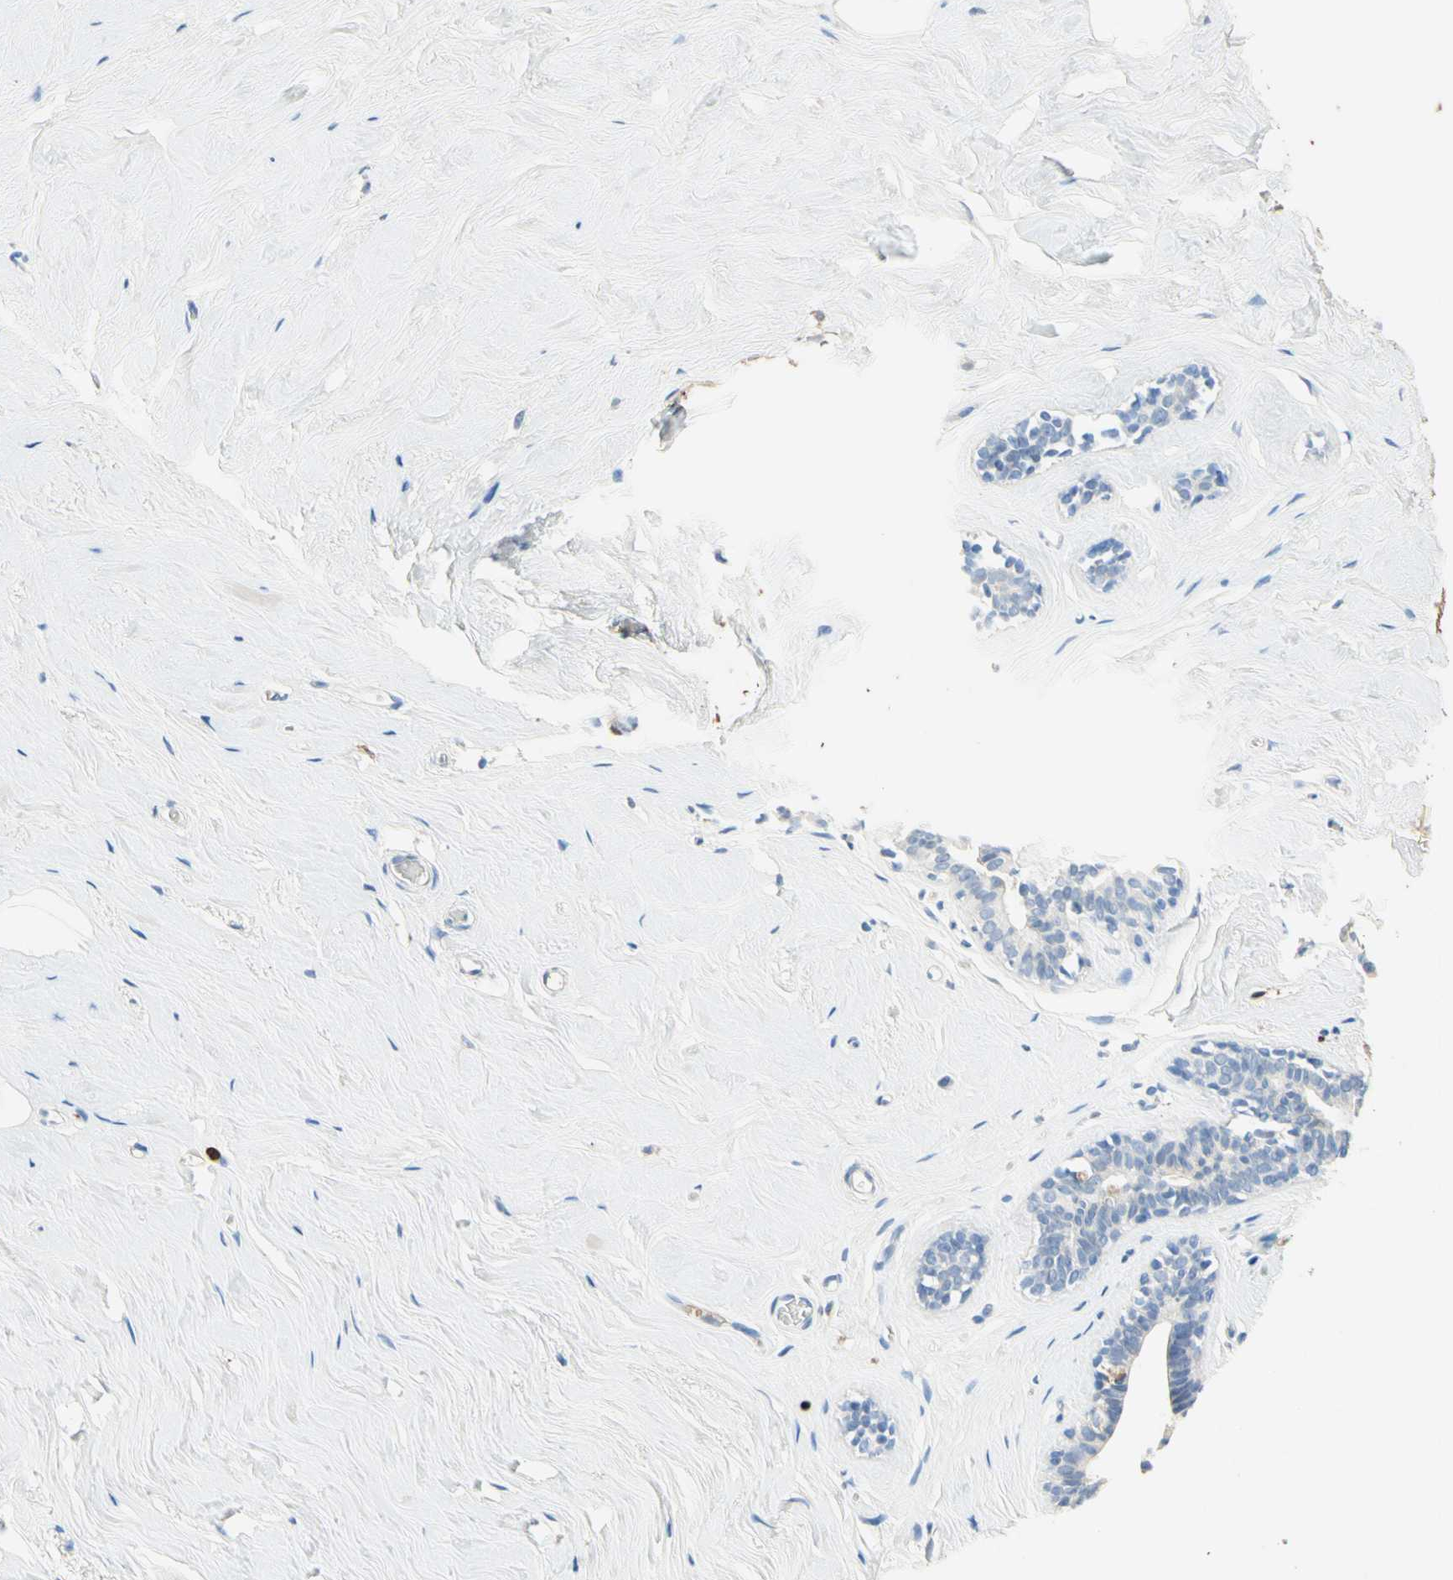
{"staining": {"intensity": "negative", "quantity": "none", "location": "none"}, "tissue": "breast", "cell_type": "Adipocytes", "image_type": "normal", "snomed": [{"axis": "morphology", "description": "Normal tissue, NOS"}, {"axis": "topography", "description": "Breast"}], "caption": "Breast stained for a protein using immunohistochemistry (IHC) exhibits no positivity adipocytes.", "gene": "NFKBIZ", "patient": {"sex": "female", "age": 75}}